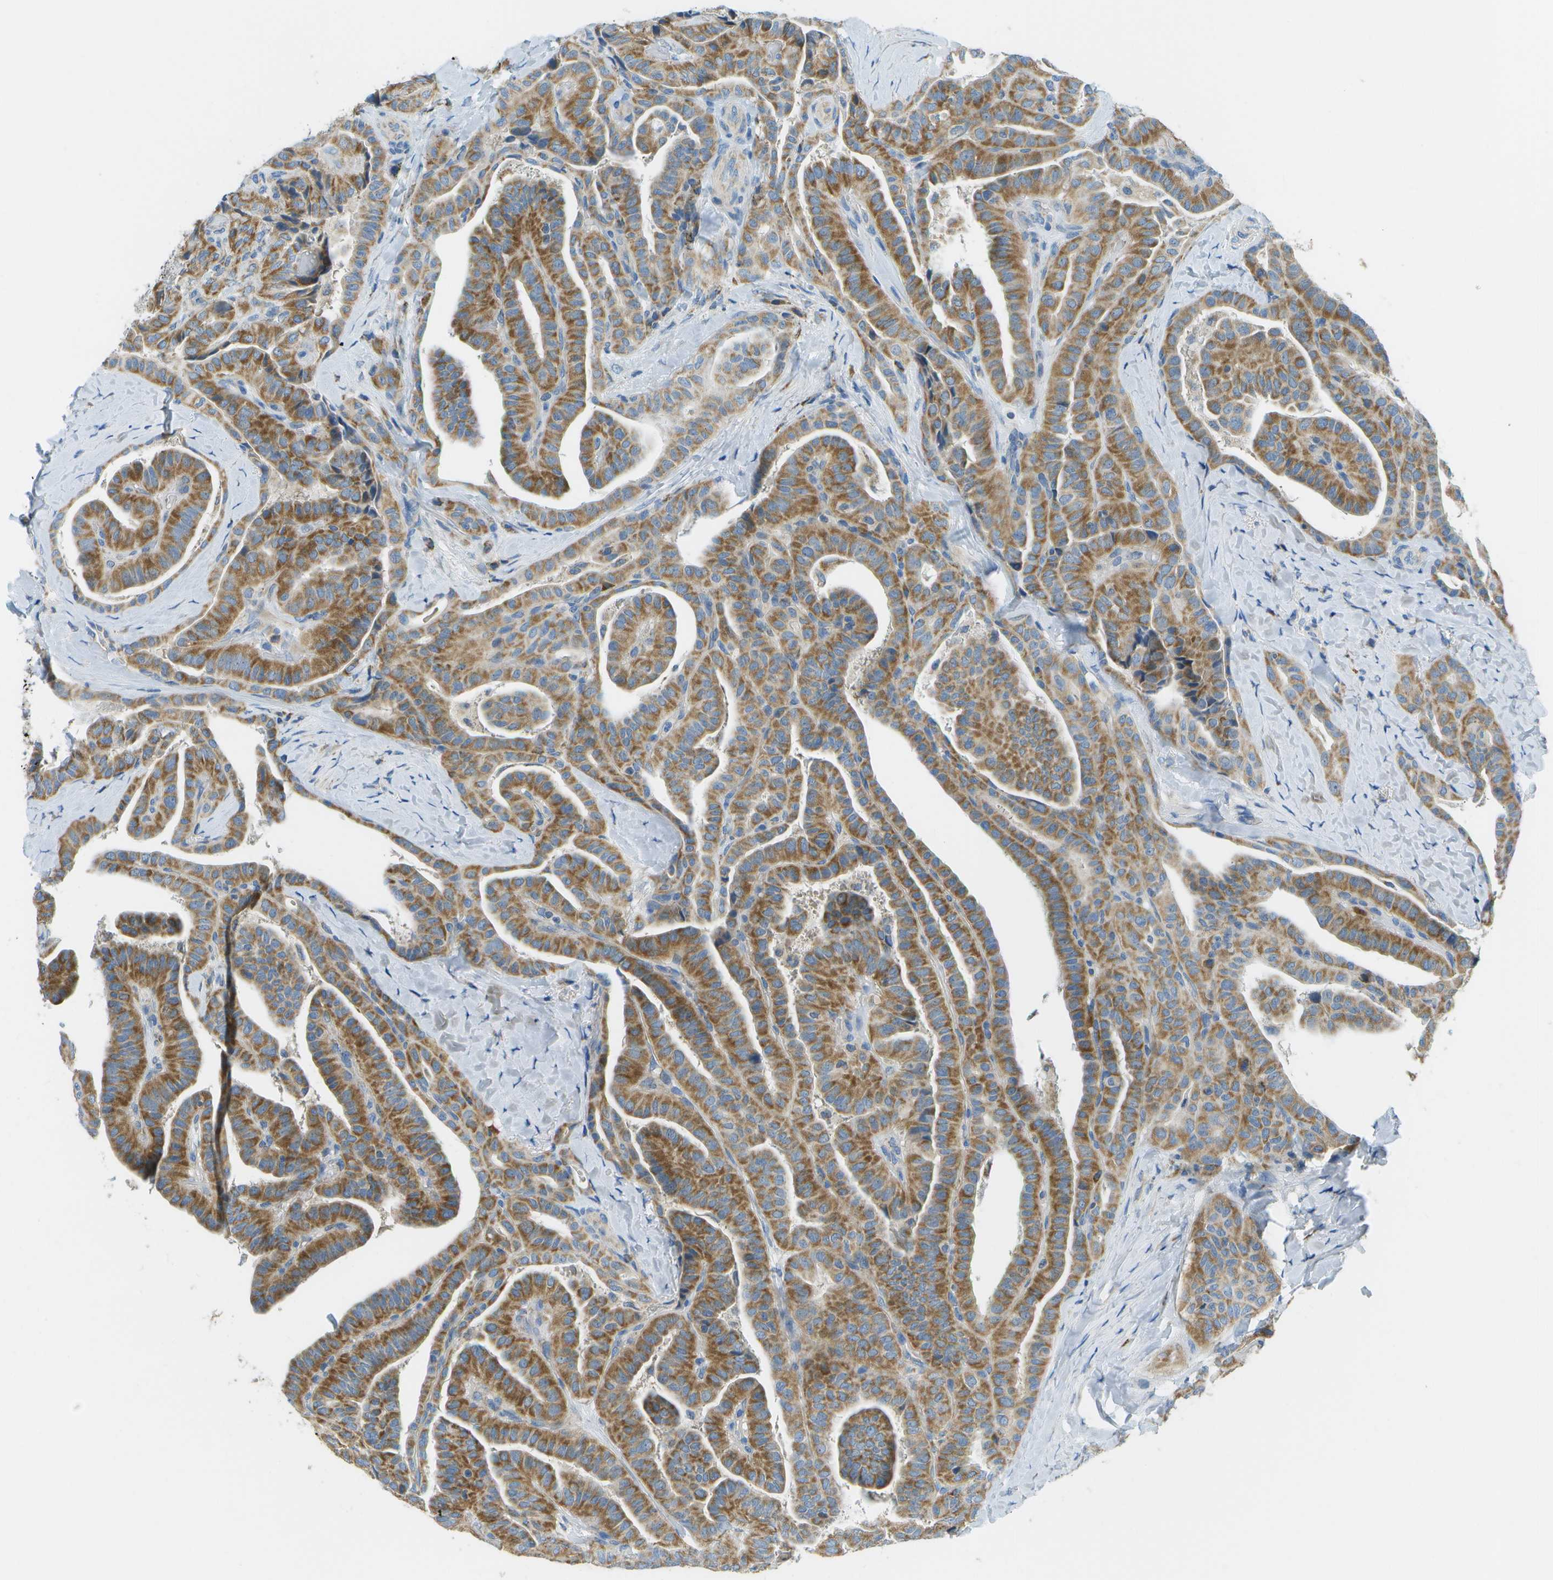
{"staining": {"intensity": "moderate", "quantity": ">75%", "location": "cytoplasmic/membranous"}, "tissue": "thyroid cancer", "cell_type": "Tumor cells", "image_type": "cancer", "snomed": [{"axis": "morphology", "description": "Papillary adenocarcinoma, NOS"}, {"axis": "topography", "description": "Thyroid gland"}], "caption": "Tumor cells show moderate cytoplasmic/membranous staining in about >75% of cells in thyroid papillary adenocarcinoma.", "gene": "PTGIS", "patient": {"sex": "male", "age": 77}}